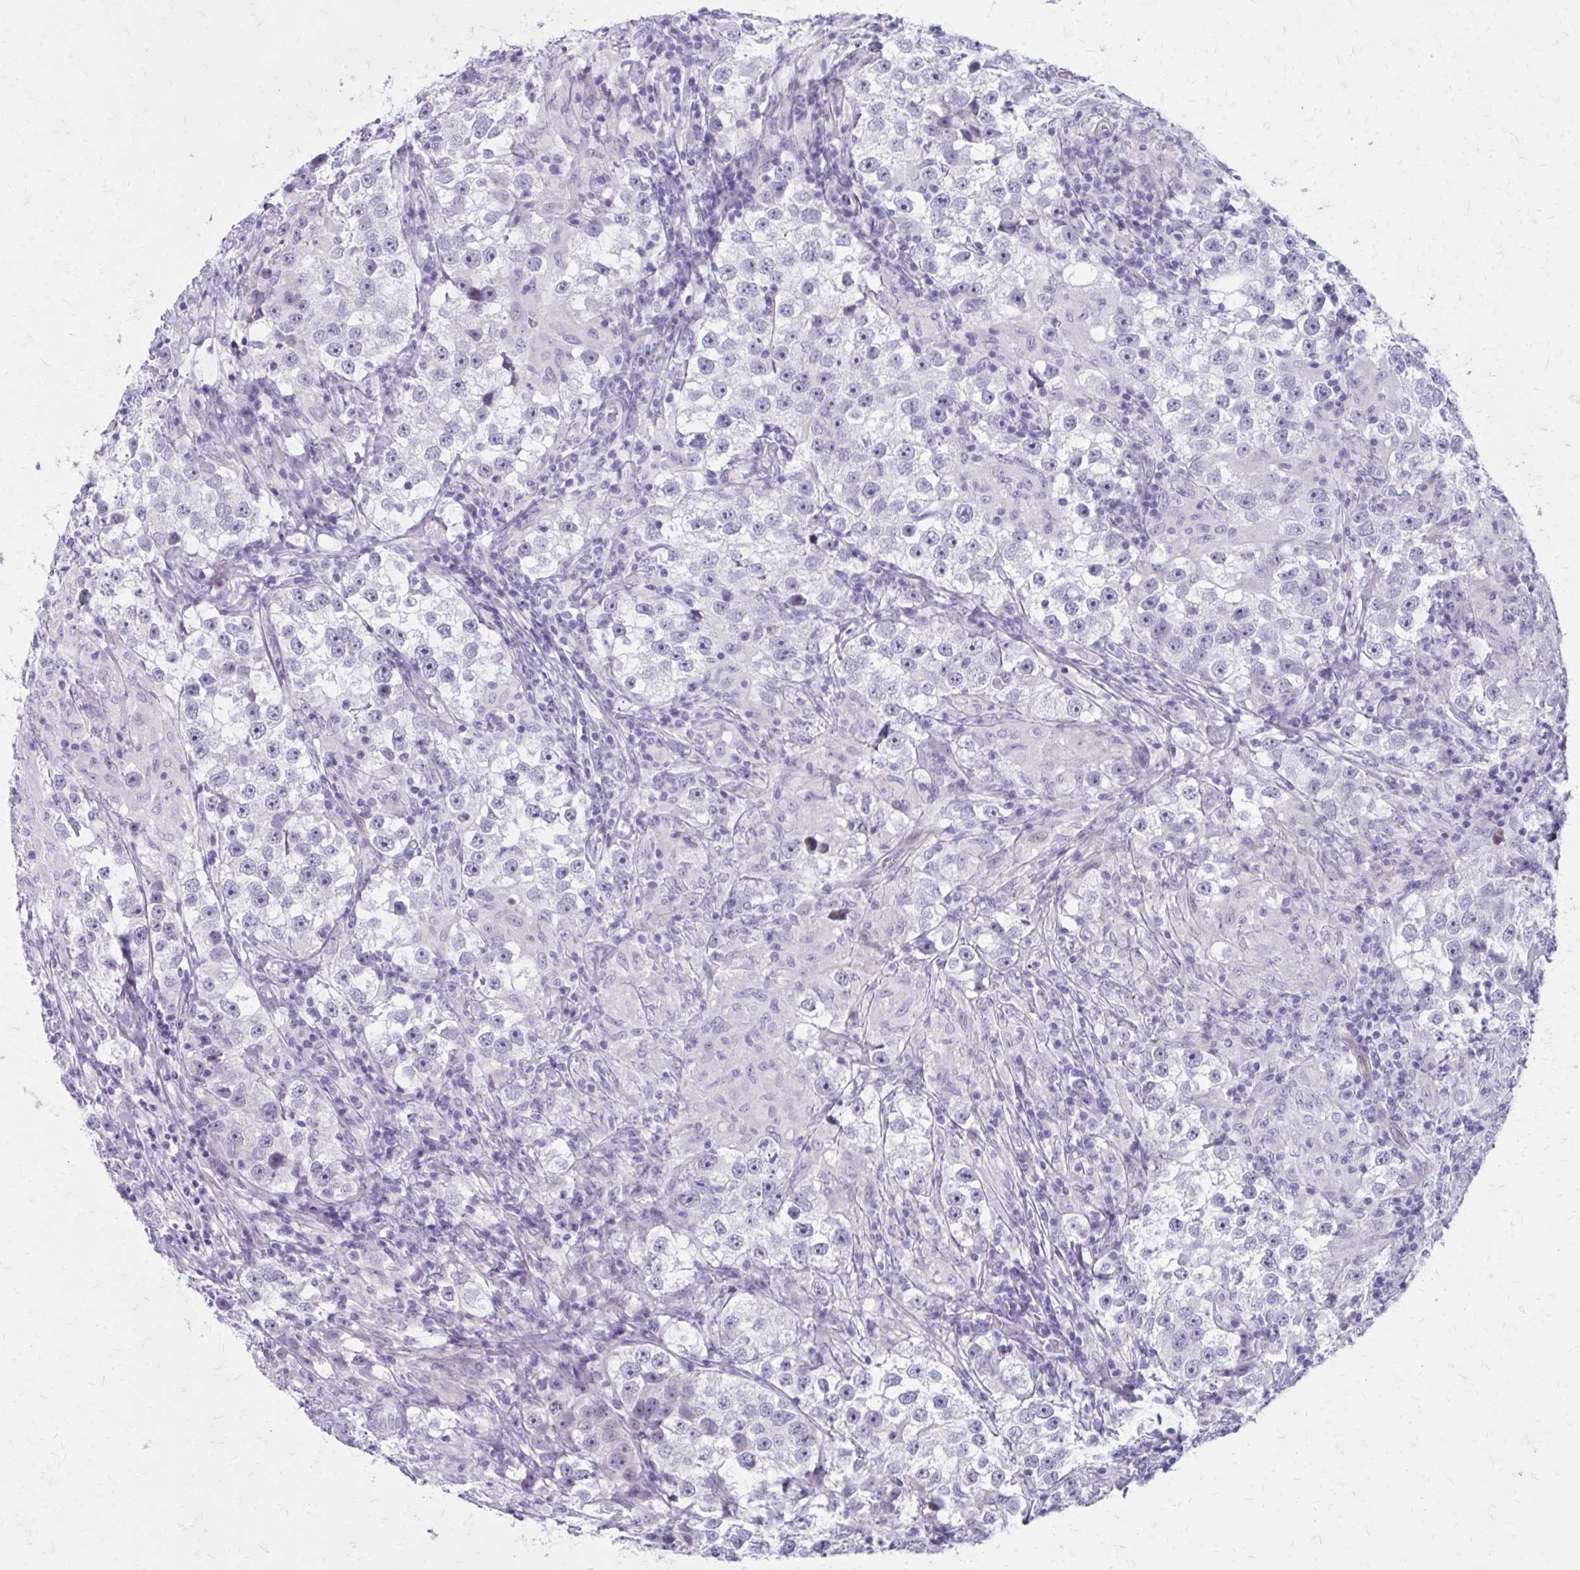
{"staining": {"intensity": "negative", "quantity": "none", "location": "none"}, "tissue": "testis cancer", "cell_type": "Tumor cells", "image_type": "cancer", "snomed": [{"axis": "morphology", "description": "Seminoma, NOS"}, {"axis": "topography", "description": "Testis"}], "caption": "IHC micrograph of neoplastic tissue: testis seminoma stained with DAB (3,3'-diaminobenzidine) shows no significant protein expression in tumor cells.", "gene": "LCN15", "patient": {"sex": "male", "age": 46}}